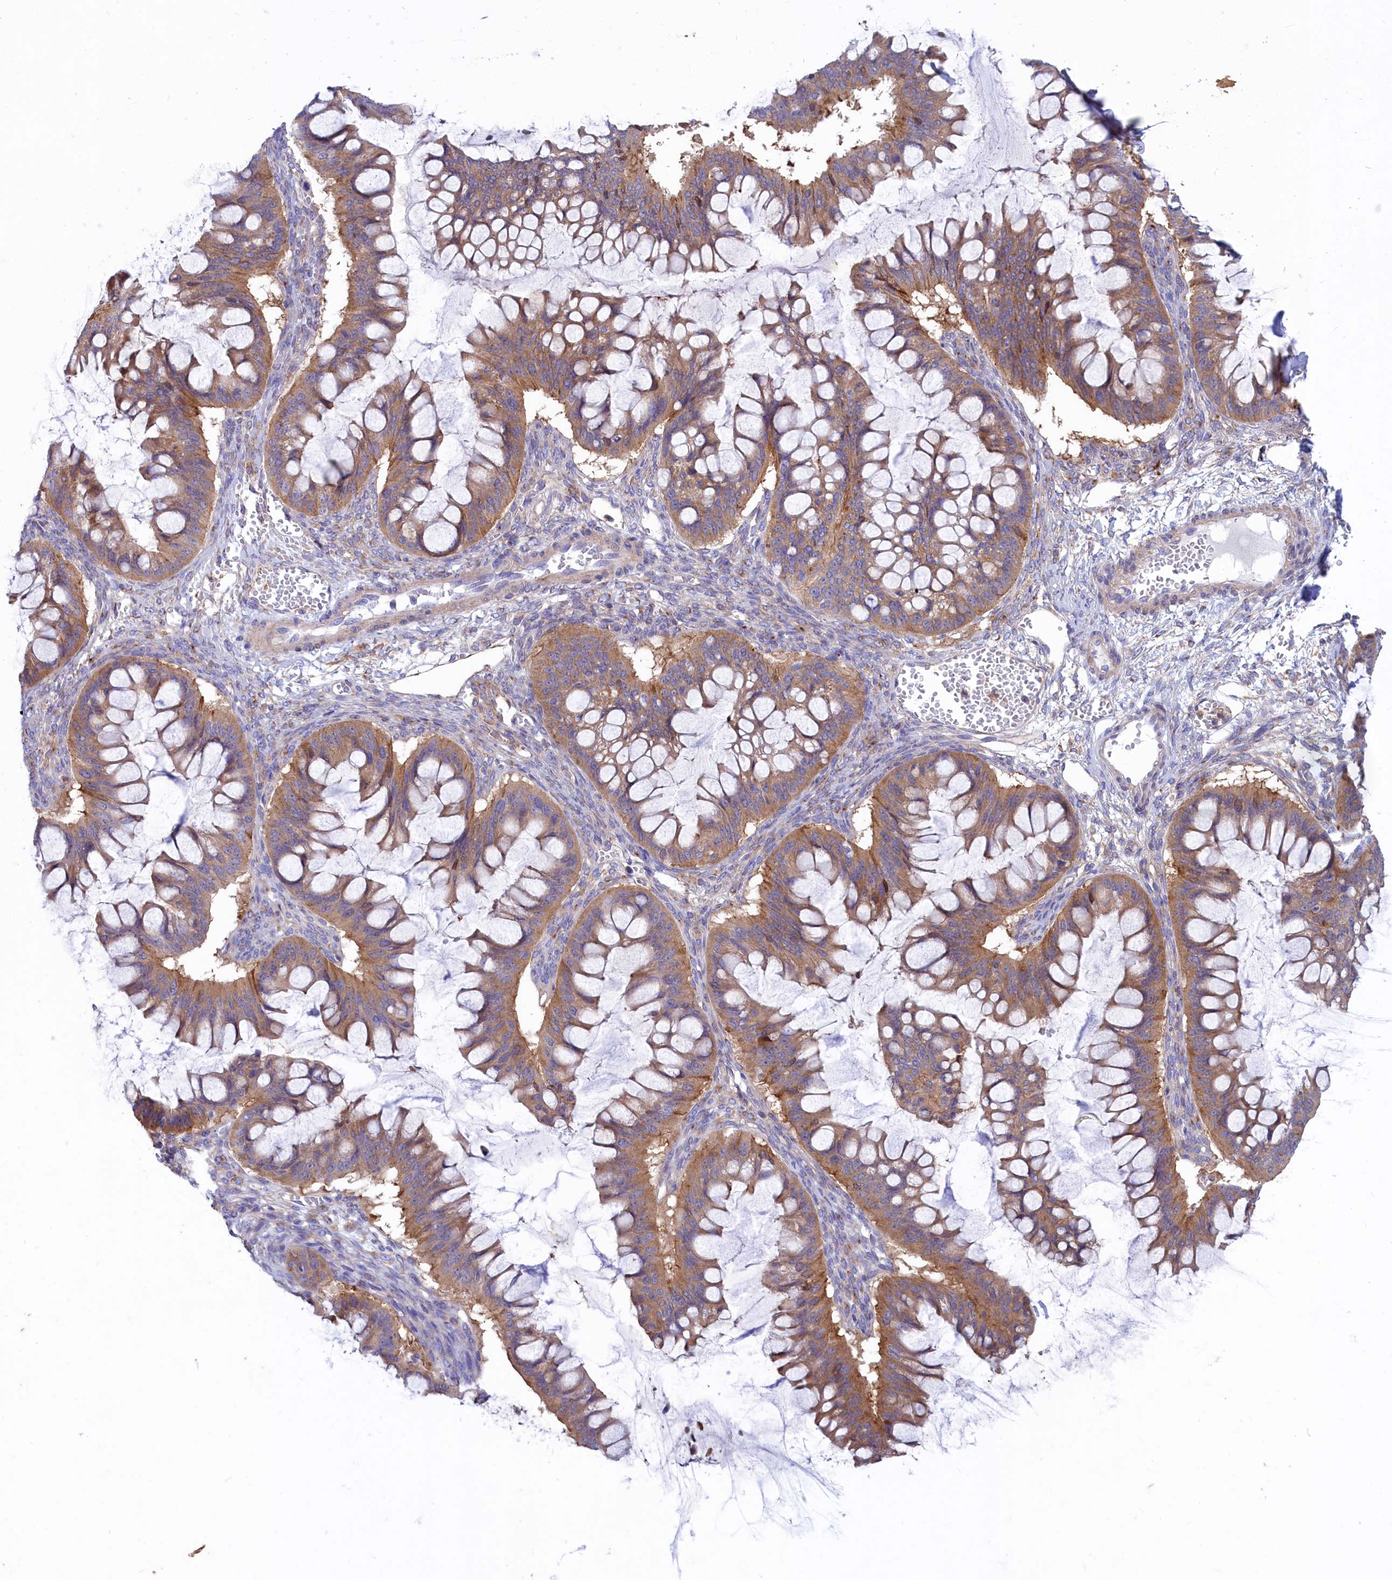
{"staining": {"intensity": "moderate", "quantity": ">75%", "location": "cytoplasmic/membranous"}, "tissue": "ovarian cancer", "cell_type": "Tumor cells", "image_type": "cancer", "snomed": [{"axis": "morphology", "description": "Cystadenocarcinoma, mucinous, NOS"}, {"axis": "topography", "description": "Ovary"}], "caption": "Approximately >75% of tumor cells in human ovarian mucinous cystadenocarcinoma exhibit moderate cytoplasmic/membranous protein positivity as visualized by brown immunohistochemical staining.", "gene": "SCAMP4", "patient": {"sex": "female", "age": 73}}